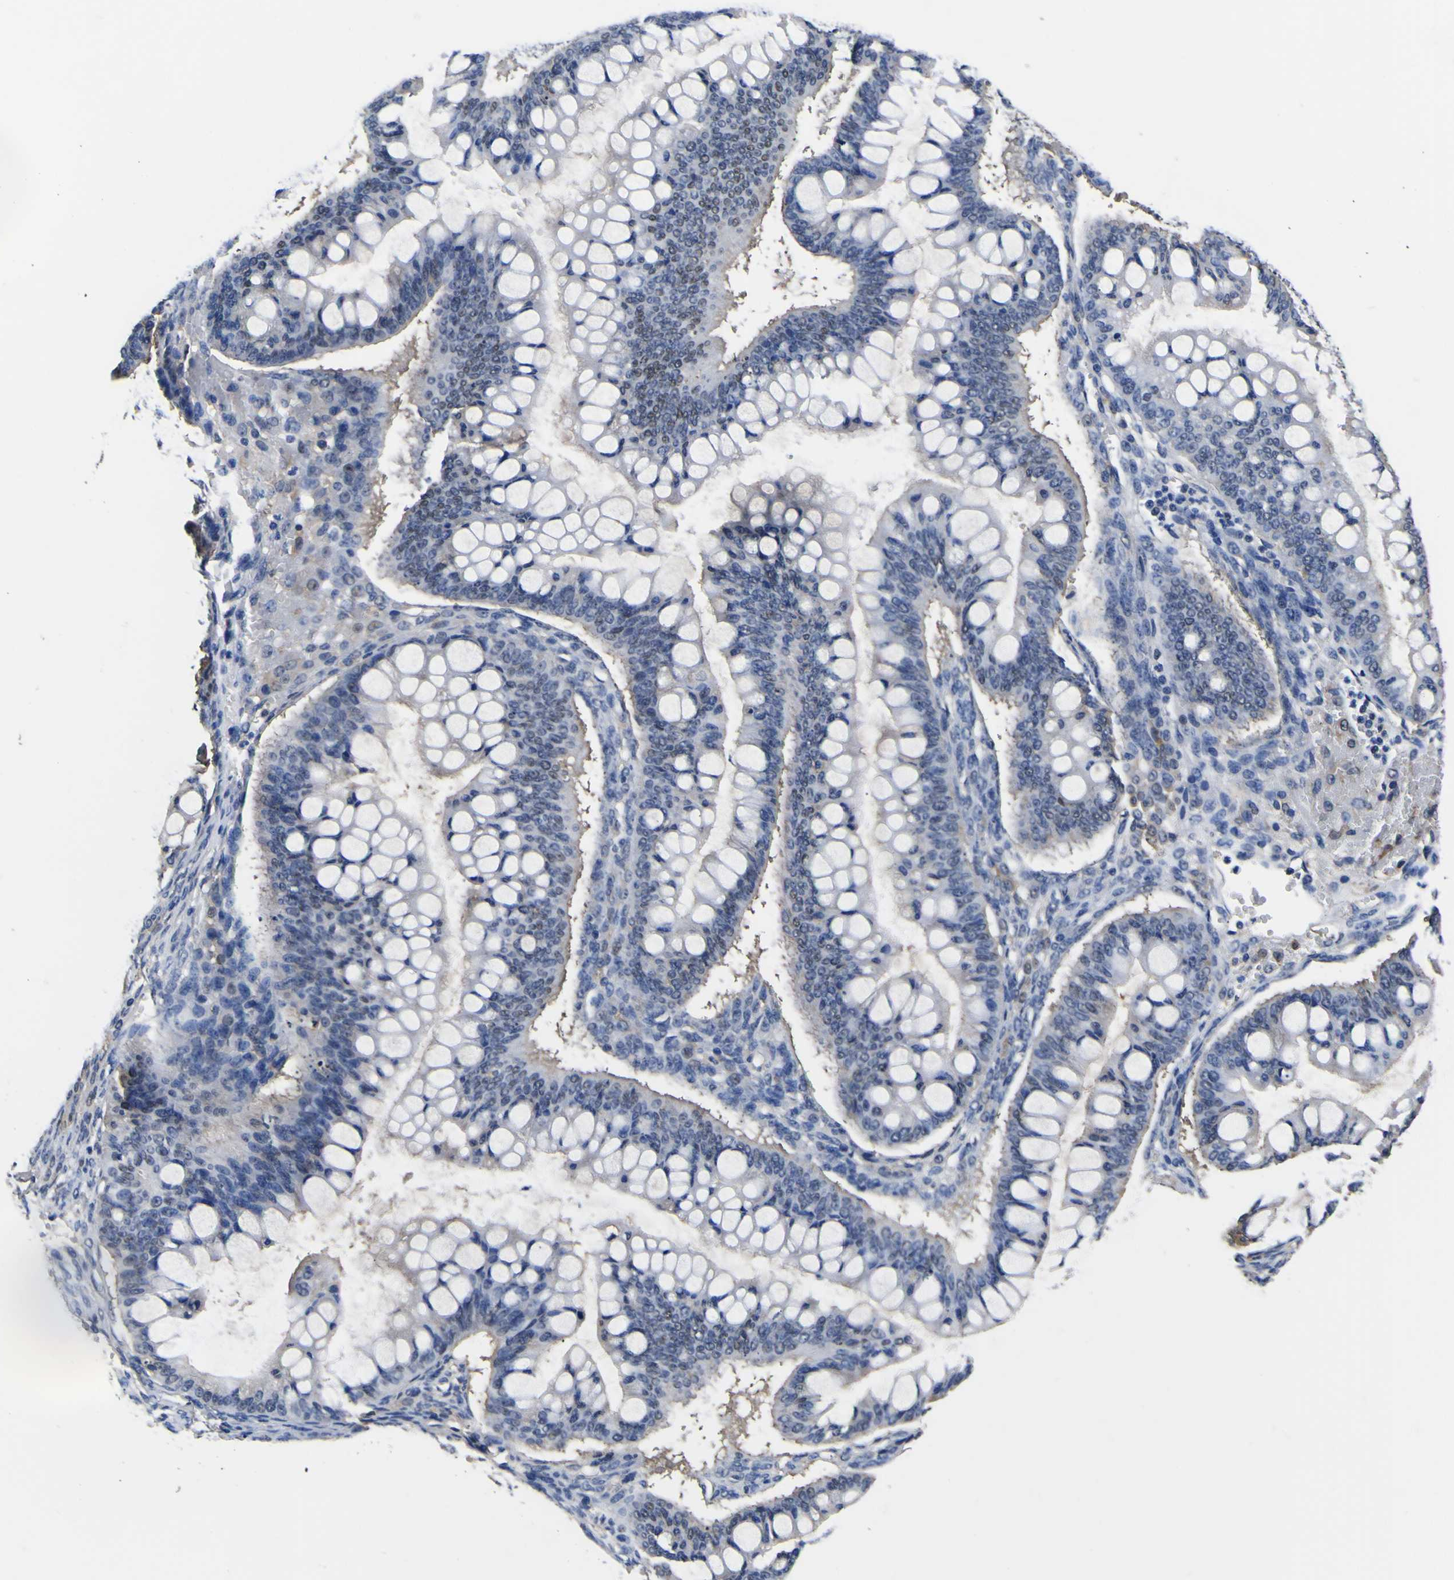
{"staining": {"intensity": "weak", "quantity": "<25%", "location": "nuclear"}, "tissue": "ovarian cancer", "cell_type": "Tumor cells", "image_type": "cancer", "snomed": [{"axis": "morphology", "description": "Cystadenocarcinoma, mucinous, NOS"}, {"axis": "topography", "description": "Ovary"}], "caption": "There is no significant positivity in tumor cells of ovarian cancer (mucinous cystadenocarcinoma). The staining is performed using DAB brown chromogen with nuclei counter-stained in using hematoxylin.", "gene": "FAM110B", "patient": {"sex": "female", "age": 73}}